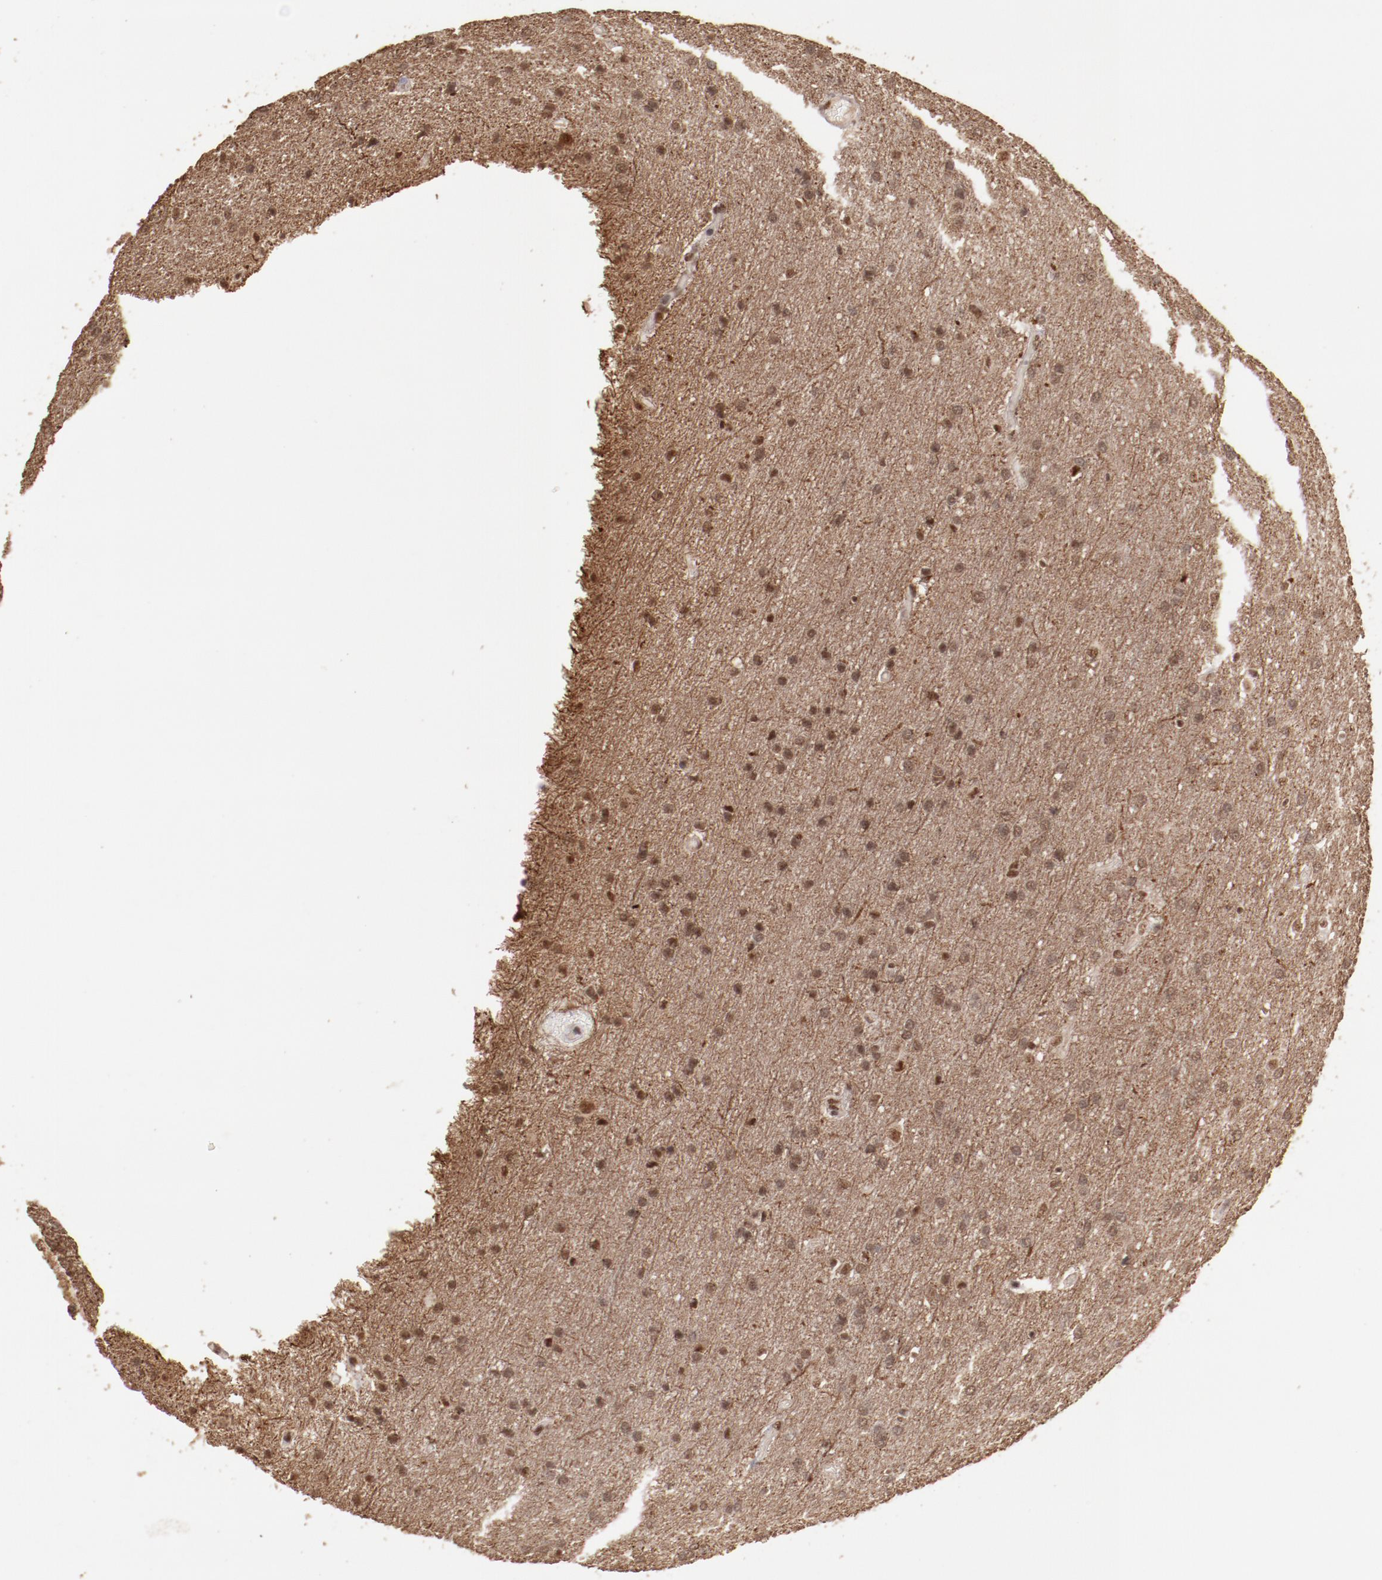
{"staining": {"intensity": "moderate", "quantity": ">75%", "location": "nuclear"}, "tissue": "glioma", "cell_type": "Tumor cells", "image_type": "cancer", "snomed": [{"axis": "morphology", "description": "Glioma, malignant, Low grade"}, {"axis": "topography", "description": "Brain"}], "caption": "Immunohistochemistry staining of glioma, which shows medium levels of moderate nuclear expression in about >75% of tumor cells indicating moderate nuclear protein staining. The staining was performed using DAB (3,3'-diaminobenzidine) (brown) for protein detection and nuclei were counterstained in hematoxylin (blue).", "gene": "CLOCK", "patient": {"sex": "female", "age": 32}}